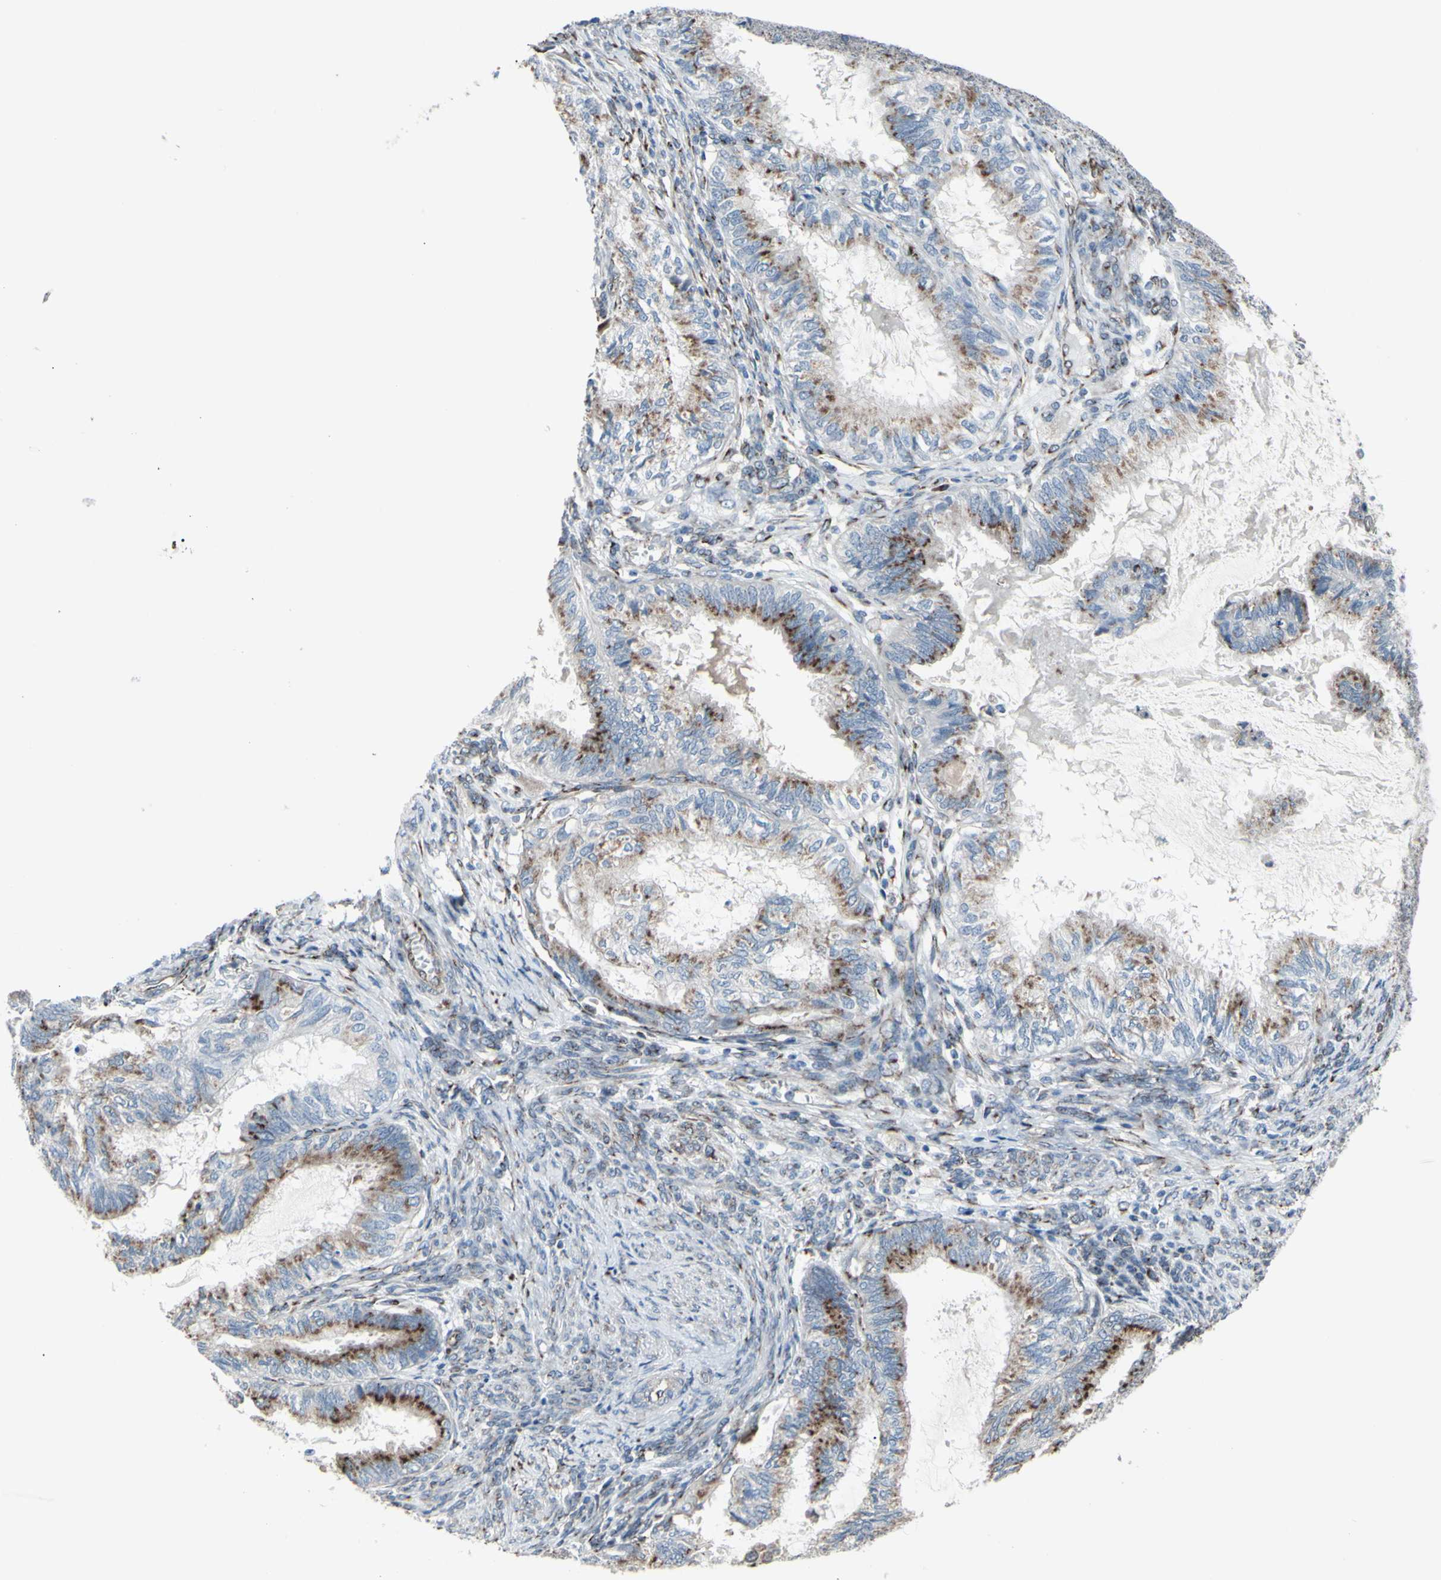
{"staining": {"intensity": "strong", "quantity": "25%-75%", "location": "cytoplasmic/membranous"}, "tissue": "cervical cancer", "cell_type": "Tumor cells", "image_type": "cancer", "snomed": [{"axis": "morphology", "description": "Normal tissue, NOS"}, {"axis": "morphology", "description": "Adenocarcinoma, NOS"}, {"axis": "topography", "description": "Cervix"}, {"axis": "topography", "description": "Endometrium"}], "caption": "This image shows cervical cancer (adenocarcinoma) stained with immunohistochemistry to label a protein in brown. The cytoplasmic/membranous of tumor cells show strong positivity for the protein. Nuclei are counter-stained blue.", "gene": "GLG1", "patient": {"sex": "female", "age": 86}}